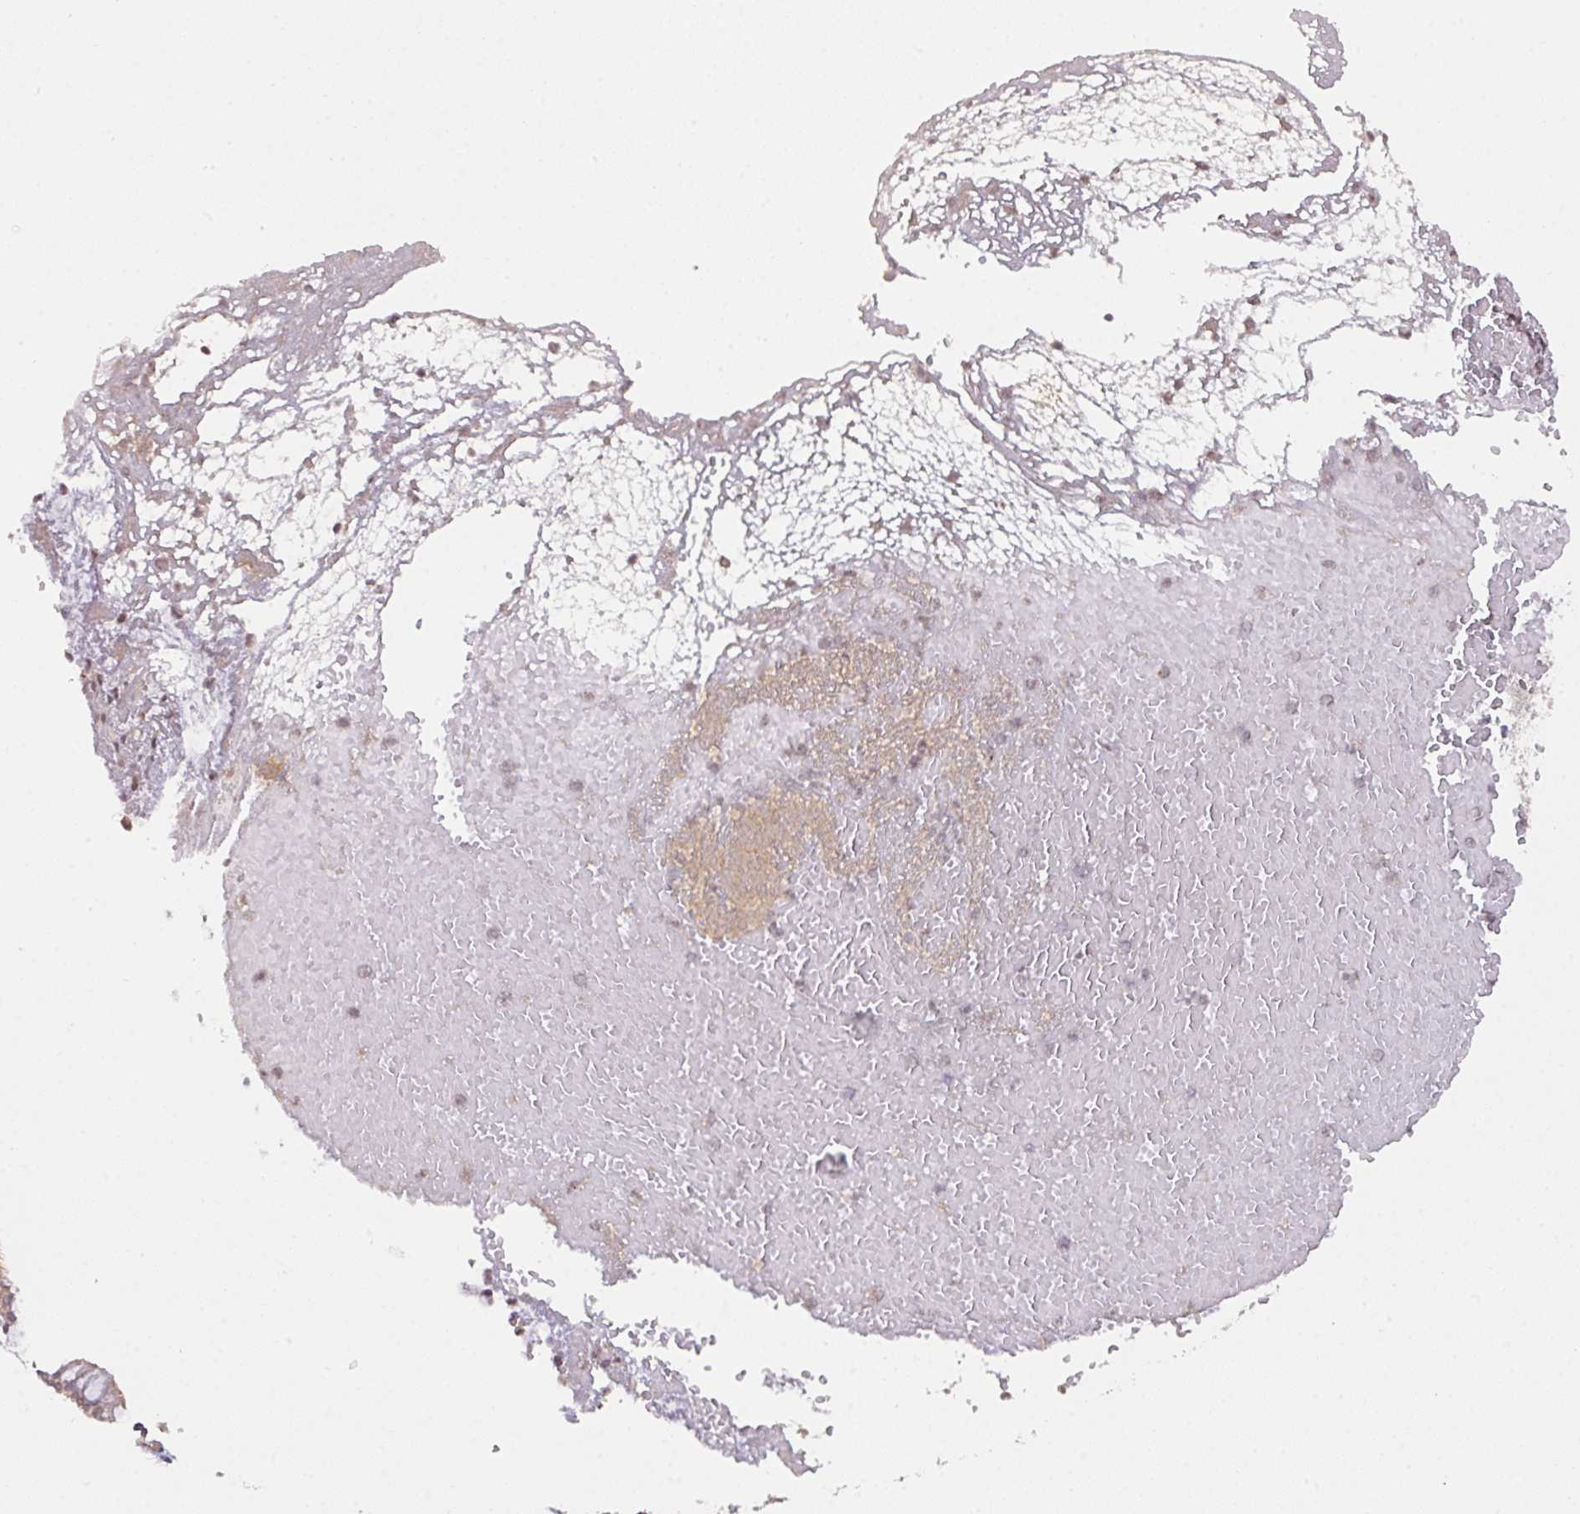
{"staining": {"intensity": "moderate", "quantity": ">75%", "location": "cytoplasmic/membranous"}, "tissue": "nasopharynx", "cell_type": "Respiratory epithelial cells", "image_type": "normal", "snomed": [{"axis": "morphology", "description": "Normal tissue, NOS"}, {"axis": "topography", "description": "Nasopharynx"}], "caption": "Immunohistochemical staining of normal nasopharynx shows moderate cytoplasmic/membranous protein staining in approximately >75% of respiratory epithelial cells. (brown staining indicates protein expression, while blue staining denotes nuclei).", "gene": "CYFIP2", "patient": {"sex": "male", "age": 65}}